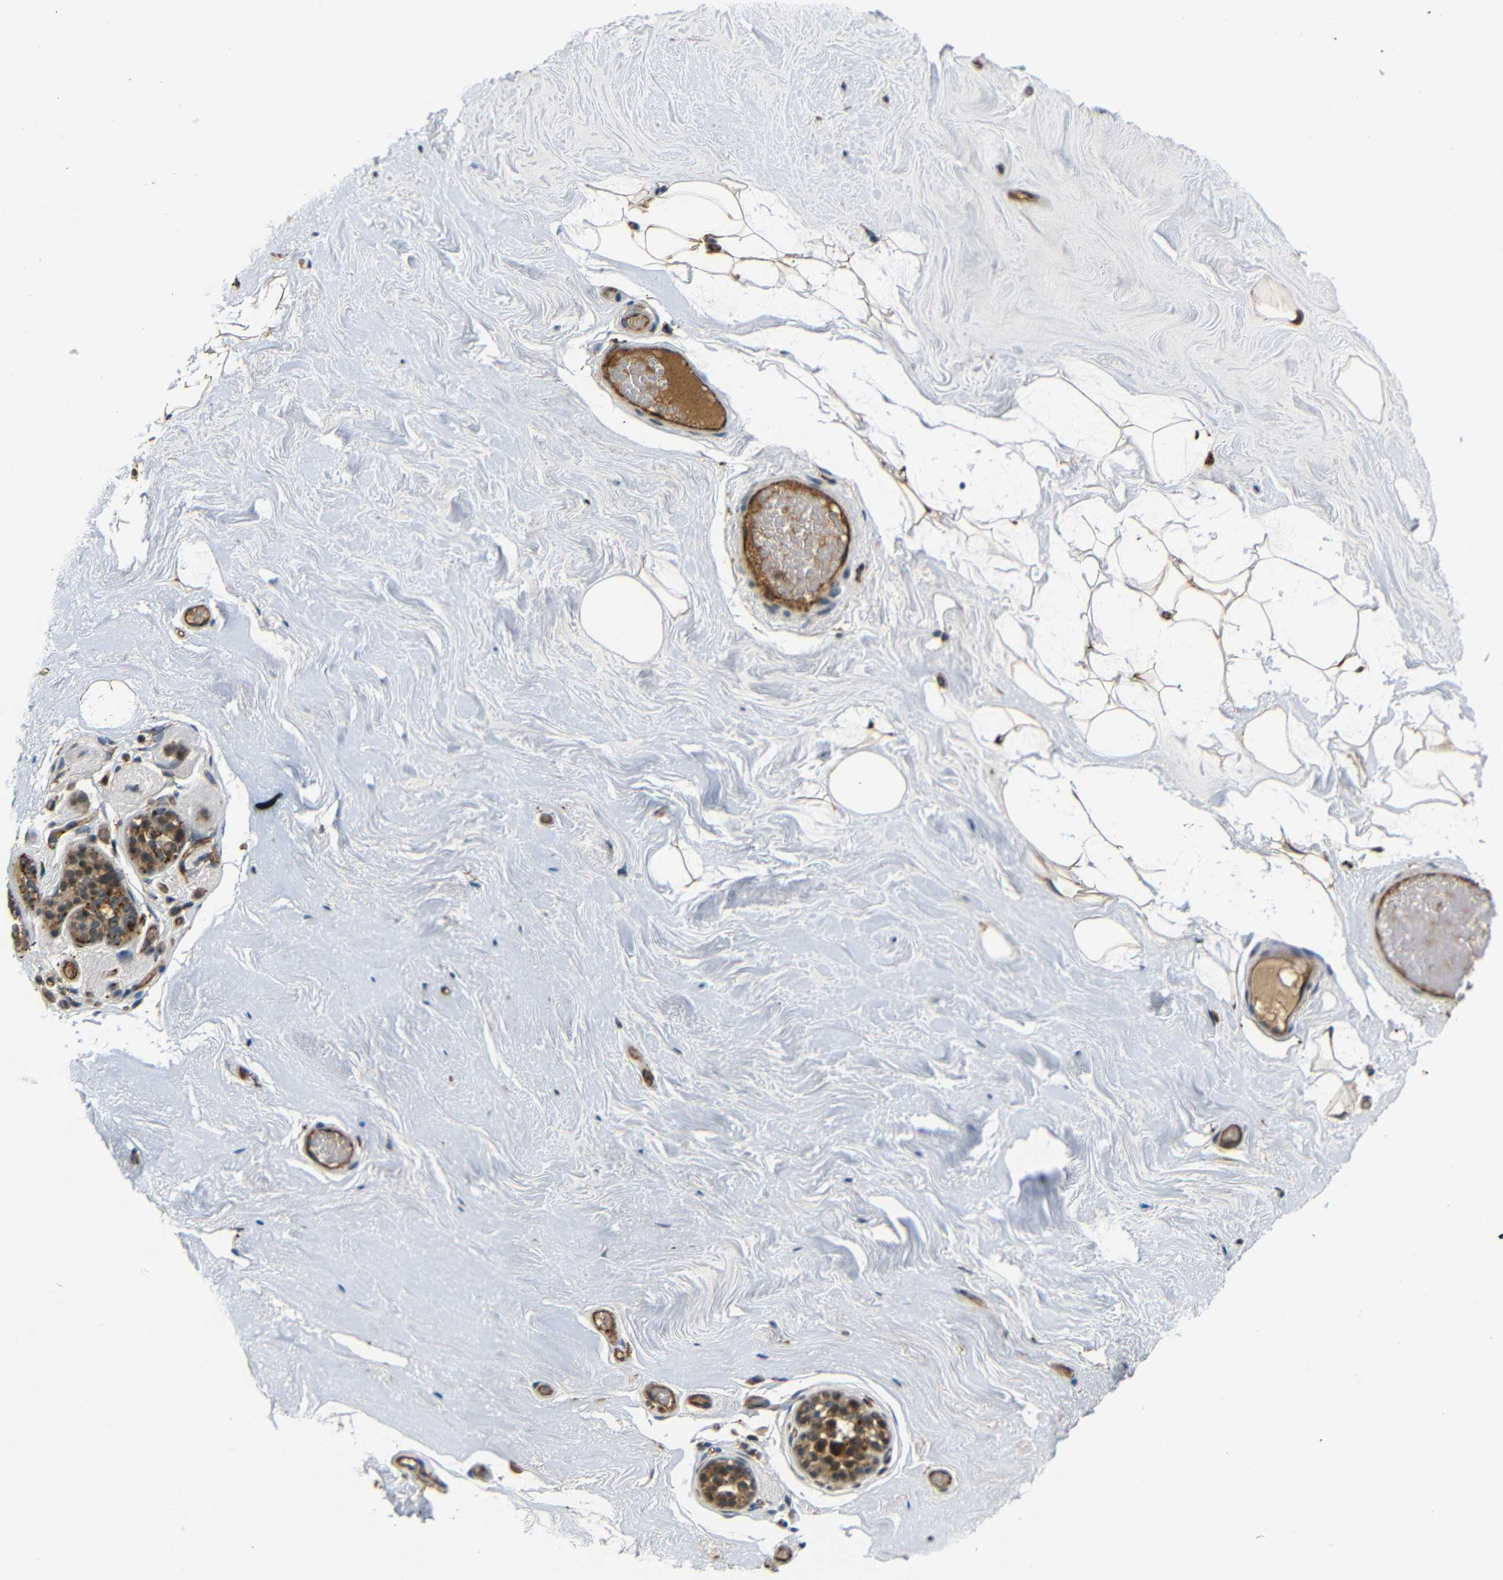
{"staining": {"intensity": "weak", "quantity": ">75%", "location": "cytoplasmic/membranous"}, "tissue": "breast", "cell_type": "Adipocytes", "image_type": "normal", "snomed": [{"axis": "morphology", "description": "Normal tissue, NOS"}, {"axis": "topography", "description": "Breast"}], "caption": "Breast was stained to show a protein in brown. There is low levels of weak cytoplasmic/membranous staining in about >75% of adipocytes. (DAB (3,3'-diaminobenzidine) IHC with brightfield microscopy, high magnification).", "gene": "ATP7A", "patient": {"sex": "female", "age": 75}}